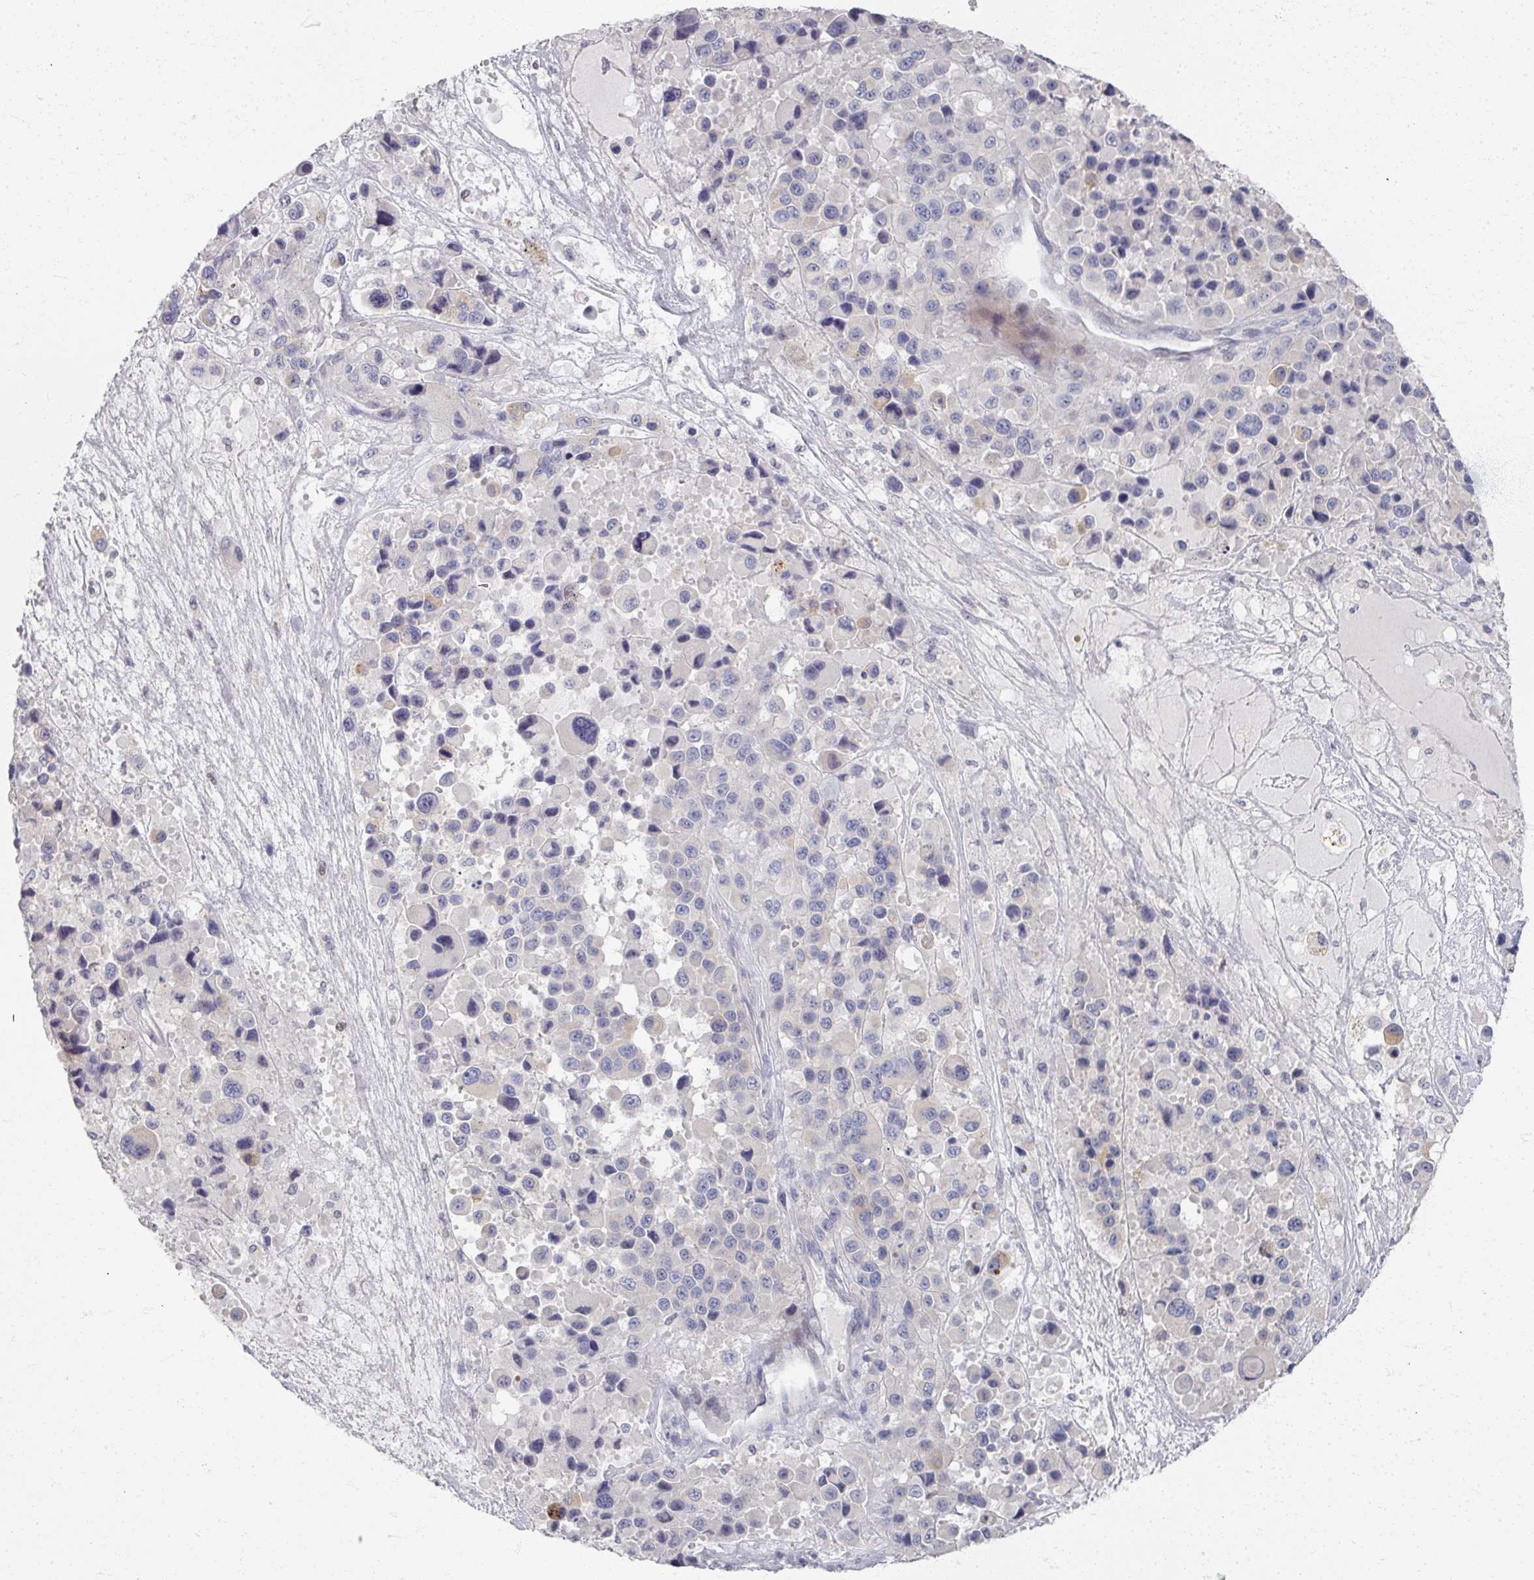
{"staining": {"intensity": "negative", "quantity": "none", "location": "none"}, "tissue": "melanoma", "cell_type": "Tumor cells", "image_type": "cancer", "snomed": [{"axis": "morphology", "description": "Malignant melanoma, Metastatic site"}, {"axis": "topography", "description": "Lymph node"}], "caption": "Image shows no protein positivity in tumor cells of malignant melanoma (metastatic site) tissue.", "gene": "TTYH3", "patient": {"sex": "female", "age": 65}}